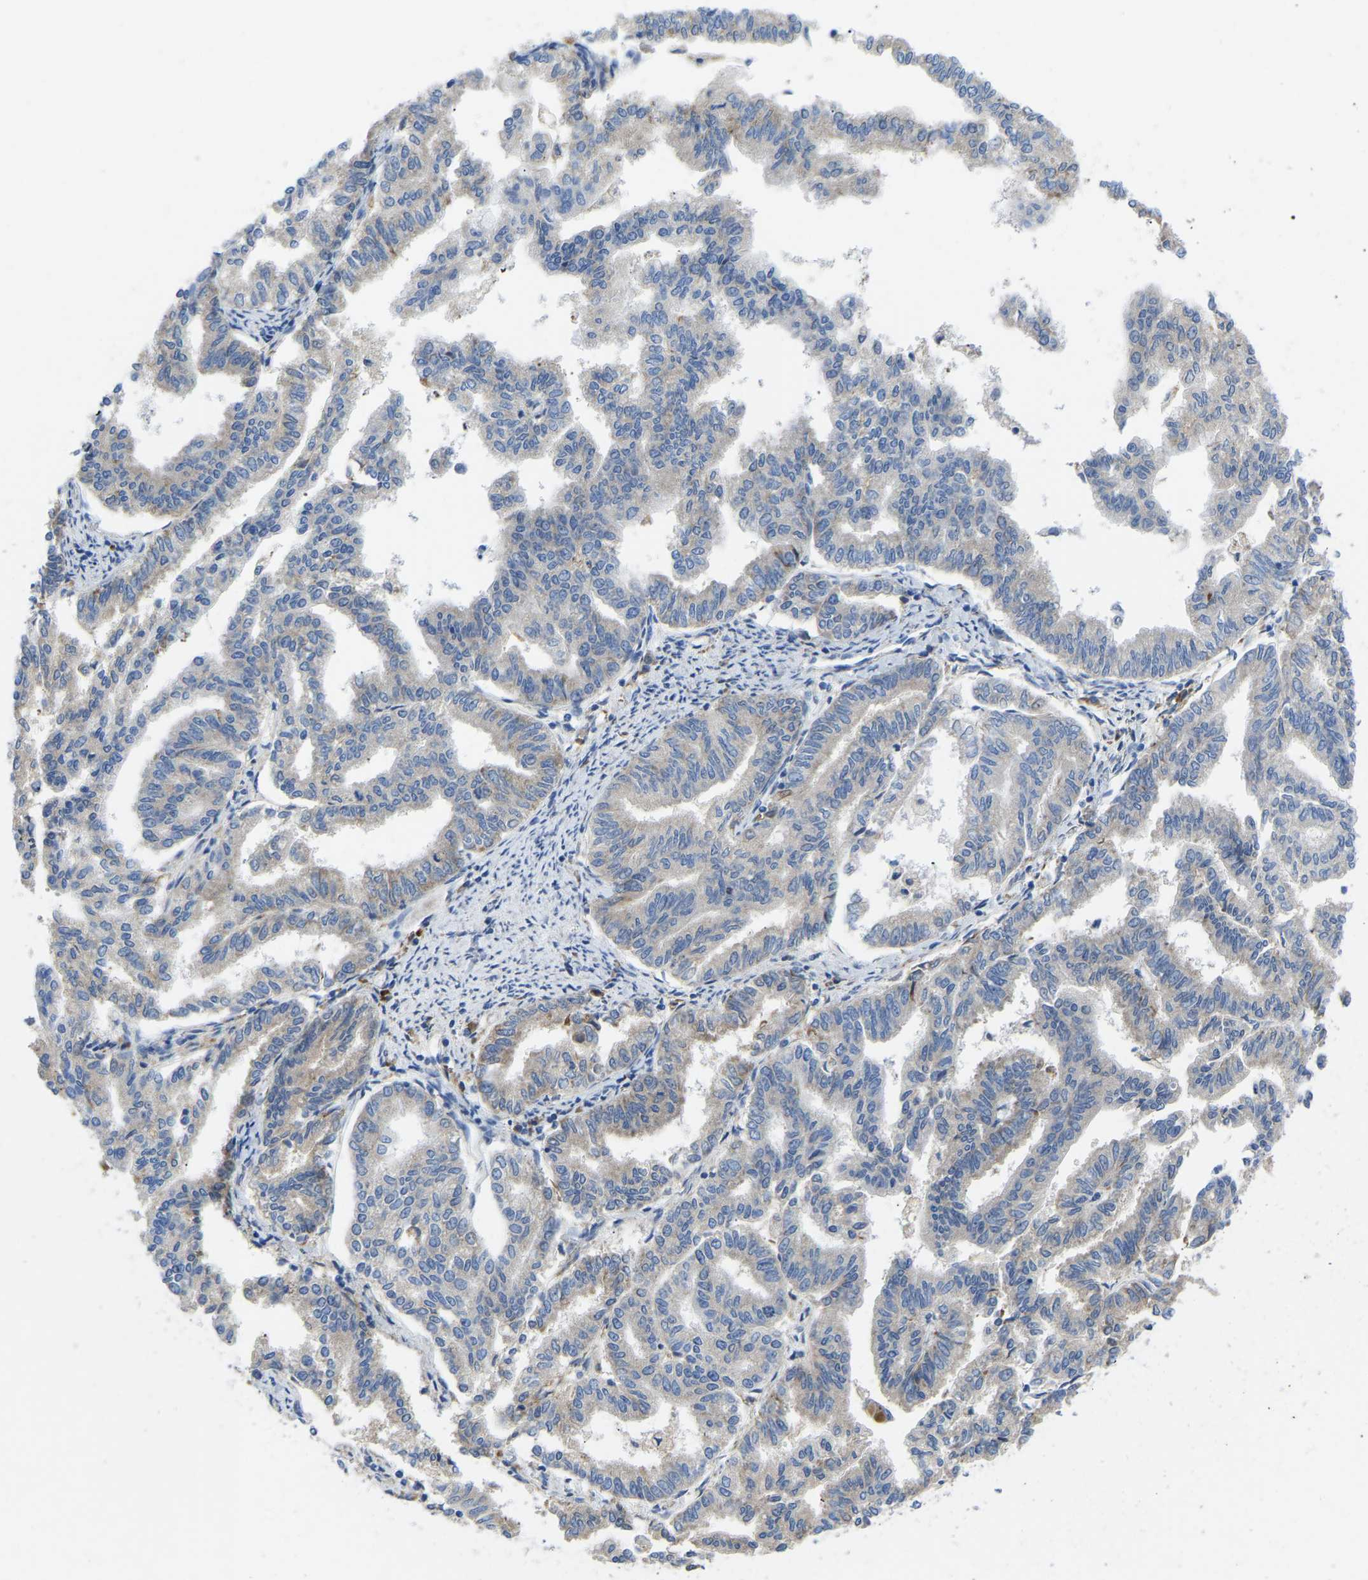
{"staining": {"intensity": "weak", "quantity": "<25%", "location": "cytoplasmic/membranous"}, "tissue": "endometrial cancer", "cell_type": "Tumor cells", "image_type": "cancer", "snomed": [{"axis": "morphology", "description": "Adenocarcinoma, NOS"}, {"axis": "topography", "description": "Endometrium"}], "caption": "Image shows no significant protein expression in tumor cells of adenocarcinoma (endometrial).", "gene": "ABCA10", "patient": {"sex": "female", "age": 79}}